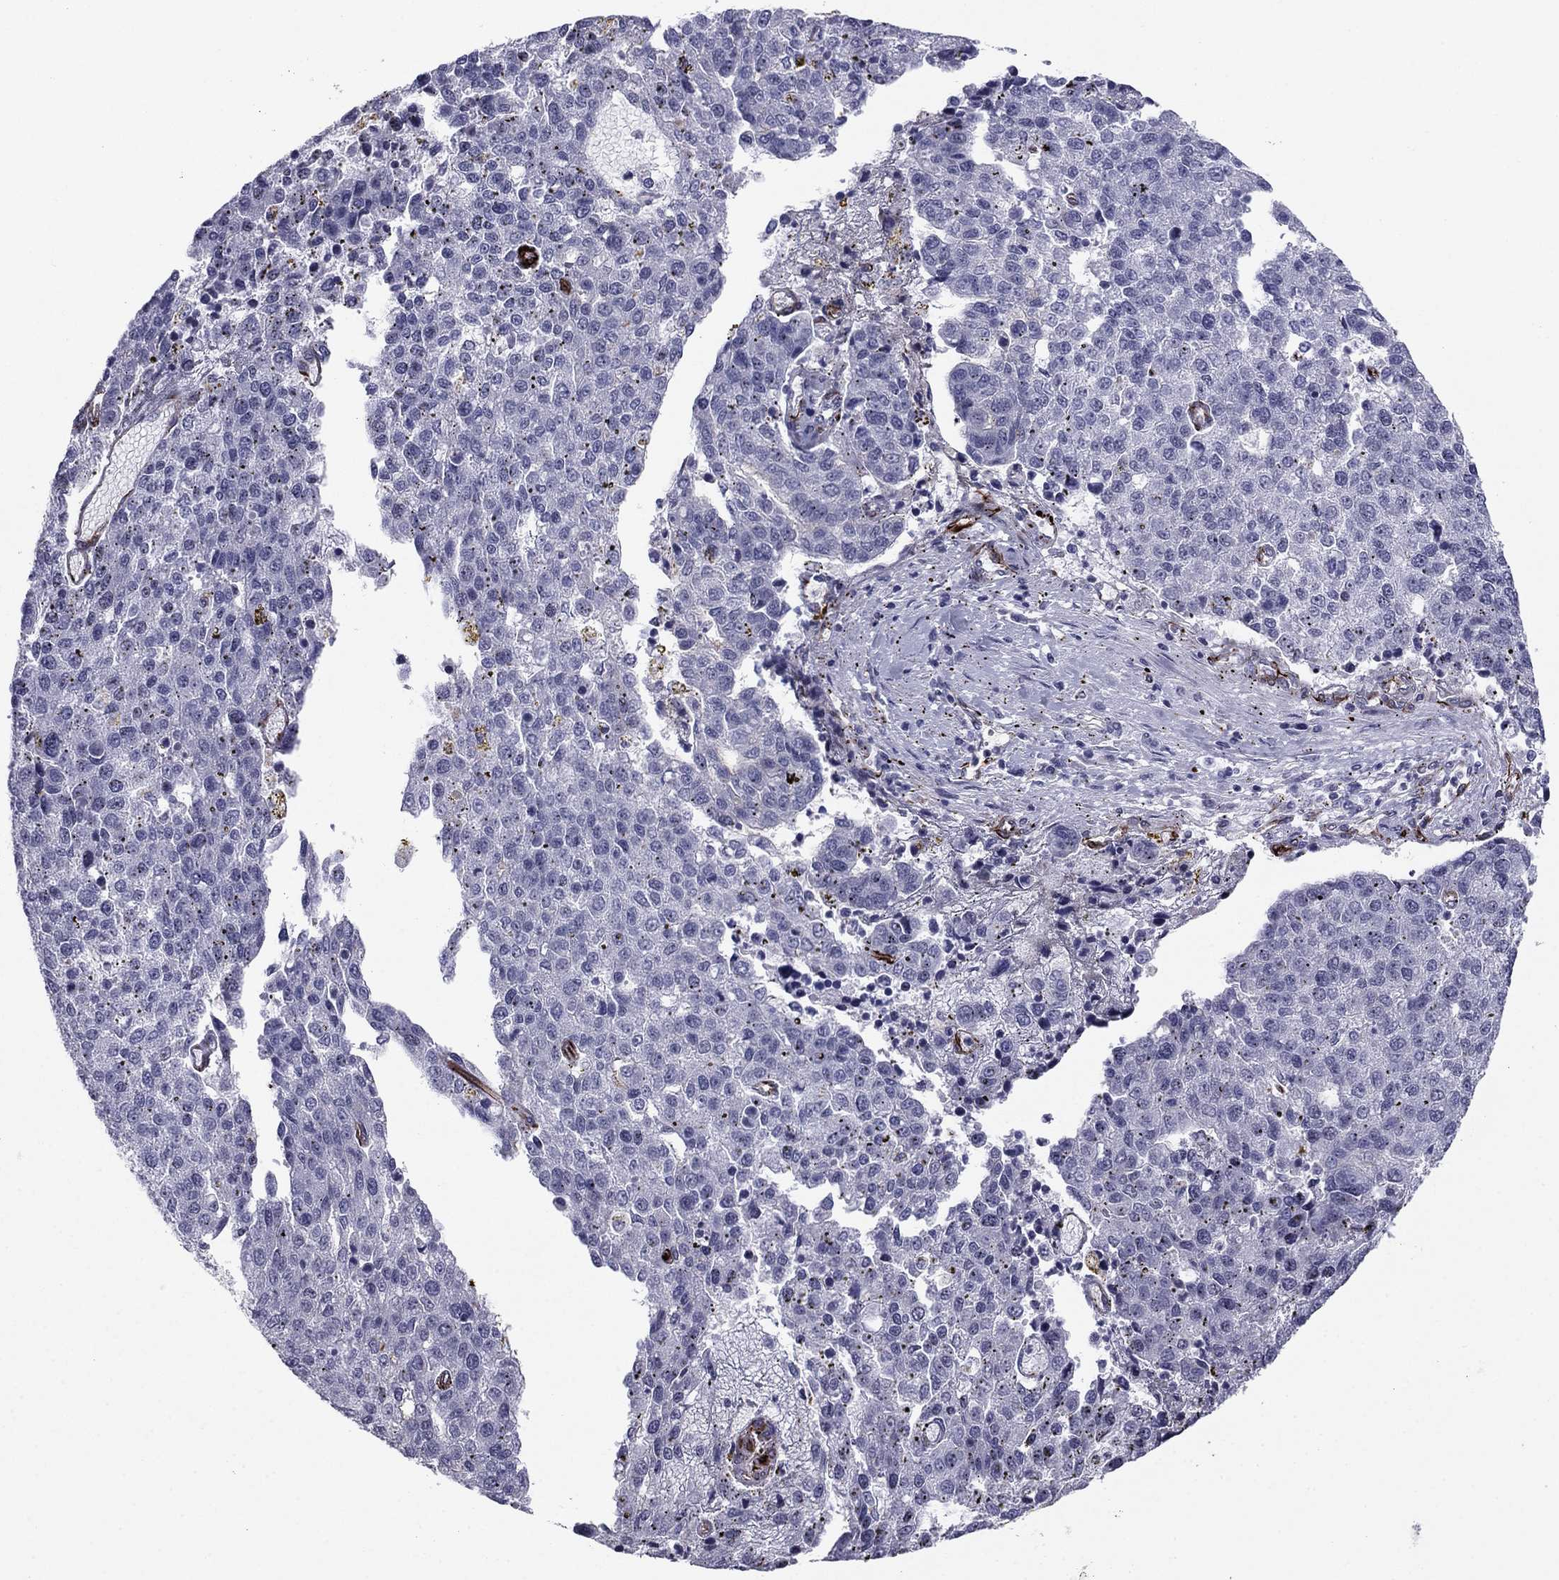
{"staining": {"intensity": "negative", "quantity": "none", "location": "none"}, "tissue": "pancreatic cancer", "cell_type": "Tumor cells", "image_type": "cancer", "snomed": [{"axis": "morphology", "description": "Adenocarcinoma, NOS"}, {"axis": "topography", "description": "Pancreas"}], "caption": "This is an IHC histopathology image of adenocarcinoma (pancreatic). There is no positivity in tumor cells.", "gene": "ANKS4B", "patient": {"sex": "female", "age": 61}}